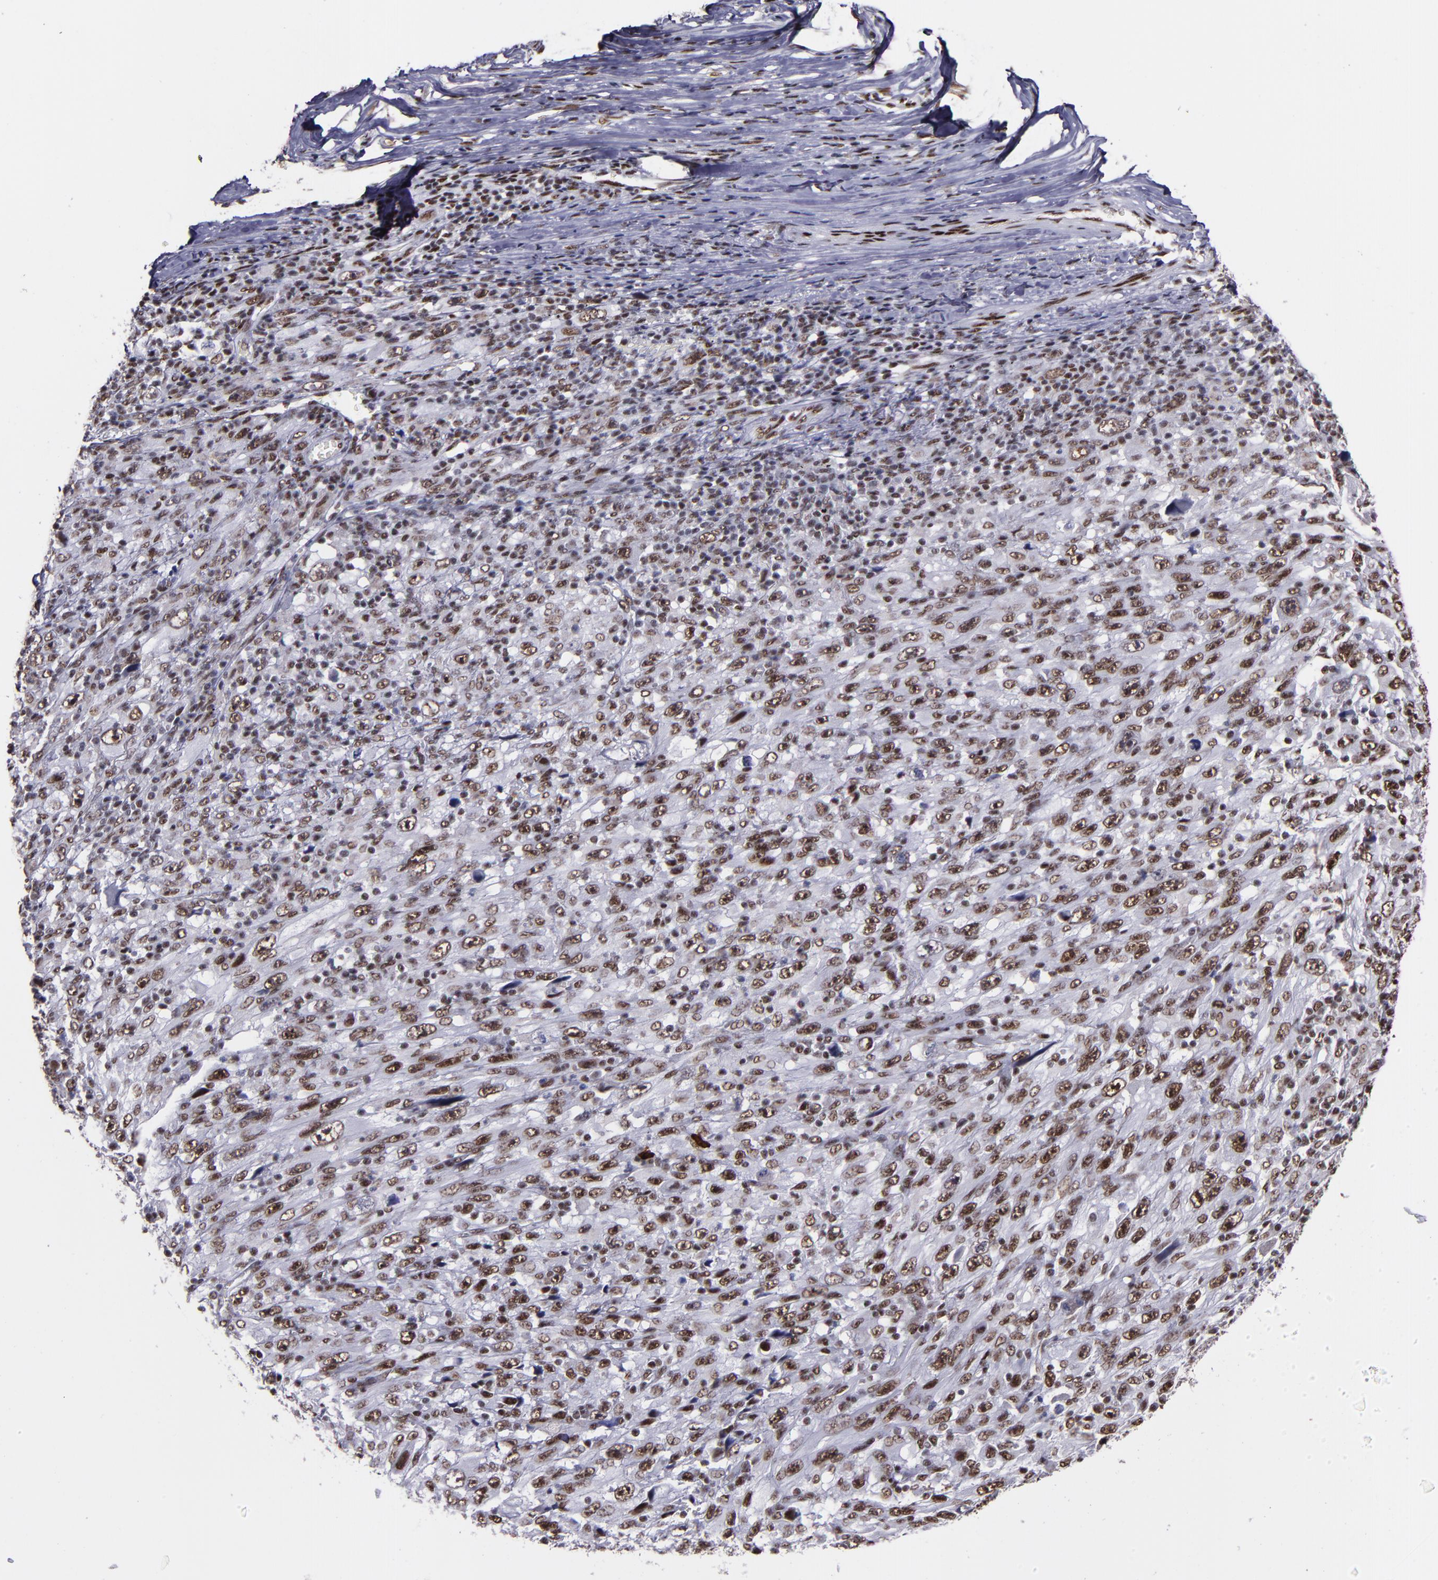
{"staining": {"intensity": "moderate", "quantity": ">75%", "location": "nuclear"}, "tissue": "melanoma", "cell_type": "Tumor cells", "image_type": "cancer", "snomed": [{"axis": "morphology", "description": "Malignant melanoma, Metastatic site"}, {"axis": "topography", "description": "Skin"}], "caption": "Melanoma tissue displays moderate nuclear expression in about >75% of tumor cells", "gene": "PPP4R3A", "patient": {"sex": "female", "age": 56}}